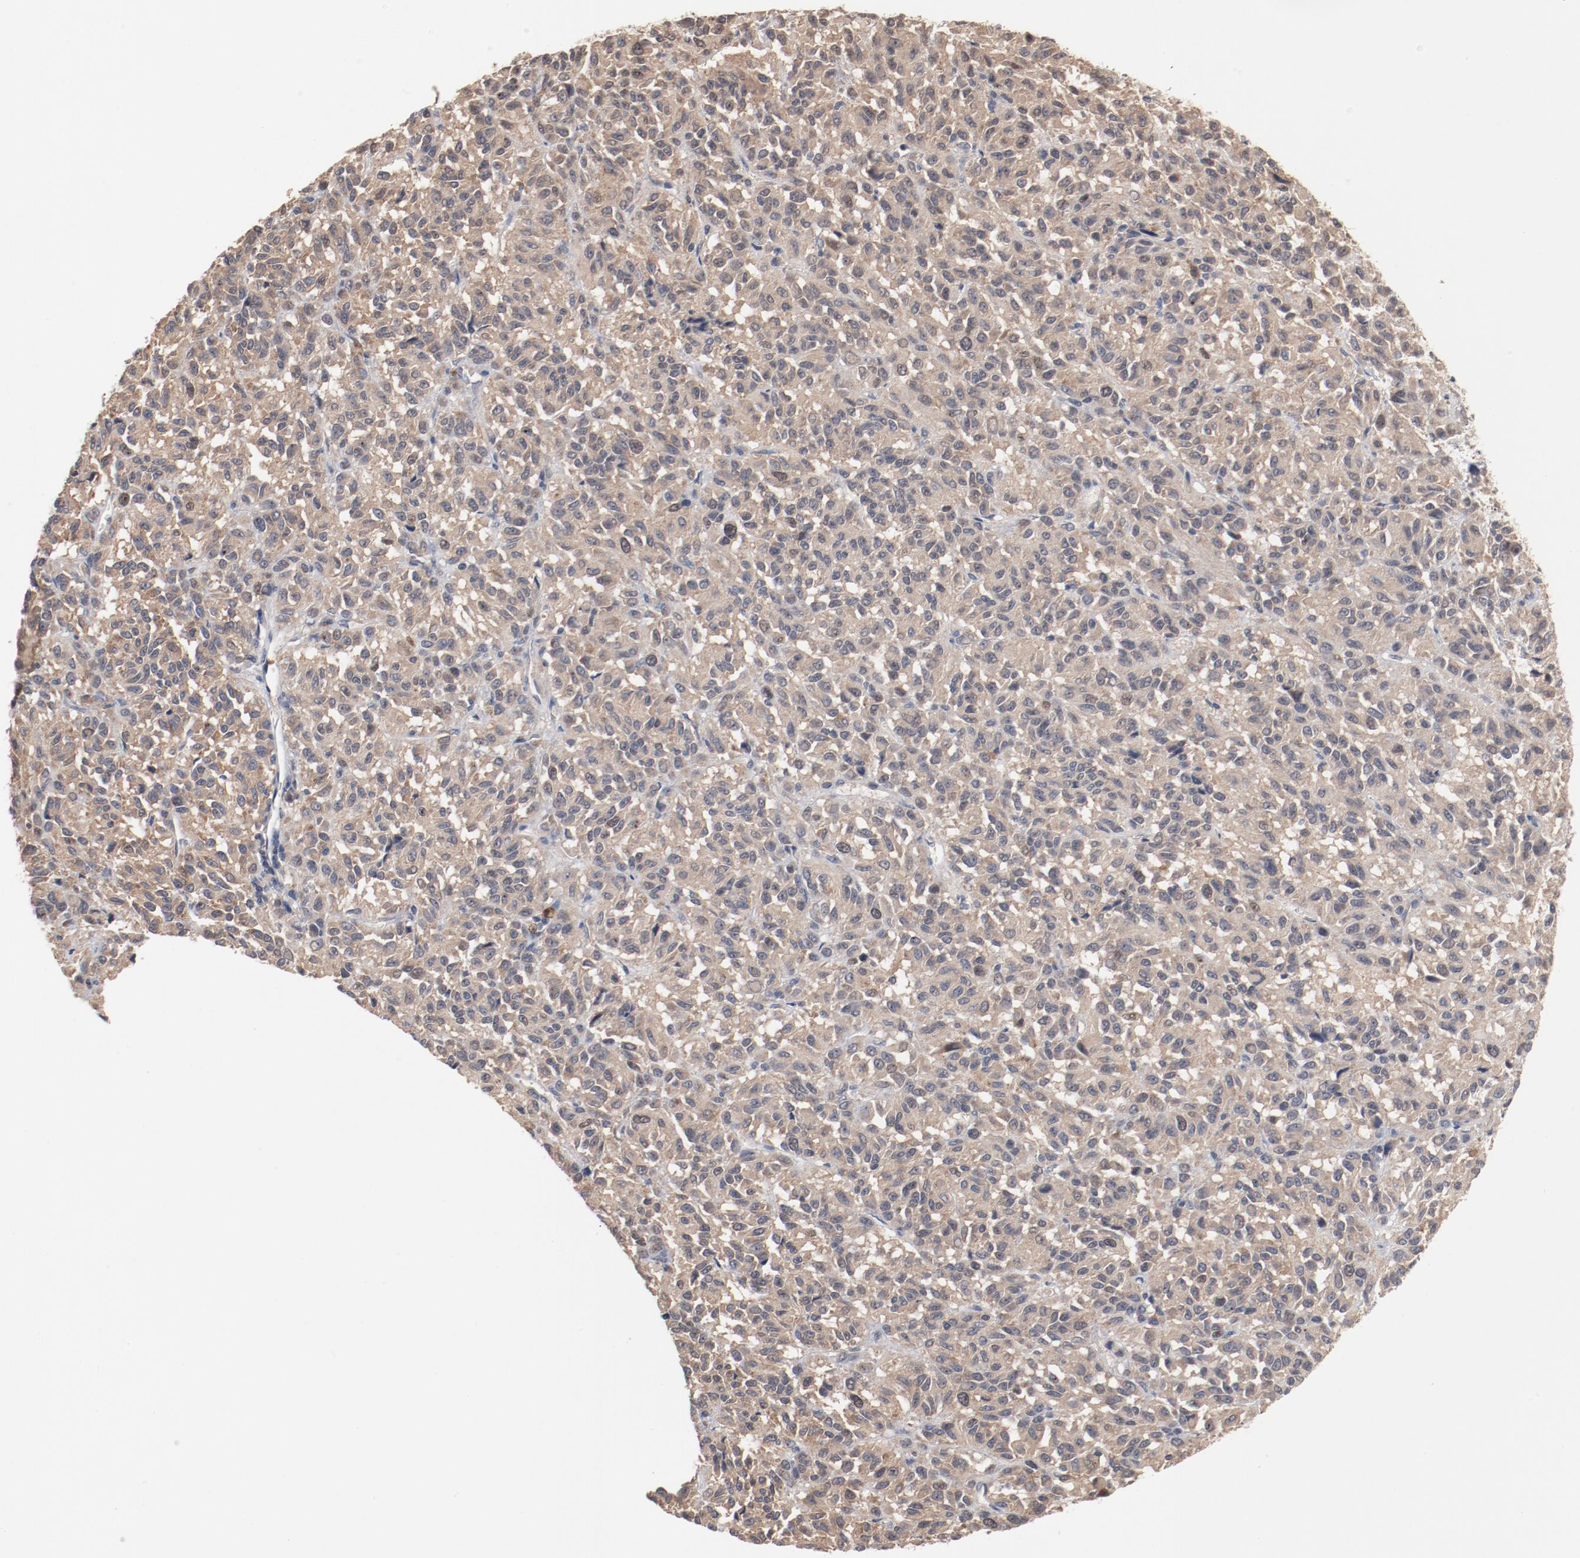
{"staining": {"intensity": "moderate", "quantity": ">75%", "location": "cytoplasmic/membranous"}, "tissue": "melanoma", "cell_type": "Tumor cells", "image_type": "cancer", "snomed": [{"axis": "morphology", "description": "Malignant melanoma, Metastatic site"}, {"axis": "topography", "description": "Lung"}], "caption": "A medium amount of moderate cytoplasmic/membranous positivity is appreciated in about >75% of tumor cells in malignant melanoma (metastatic site) tissue.", "gene": "RNASE11", "patient": {"sex": "male", "age": 64}}